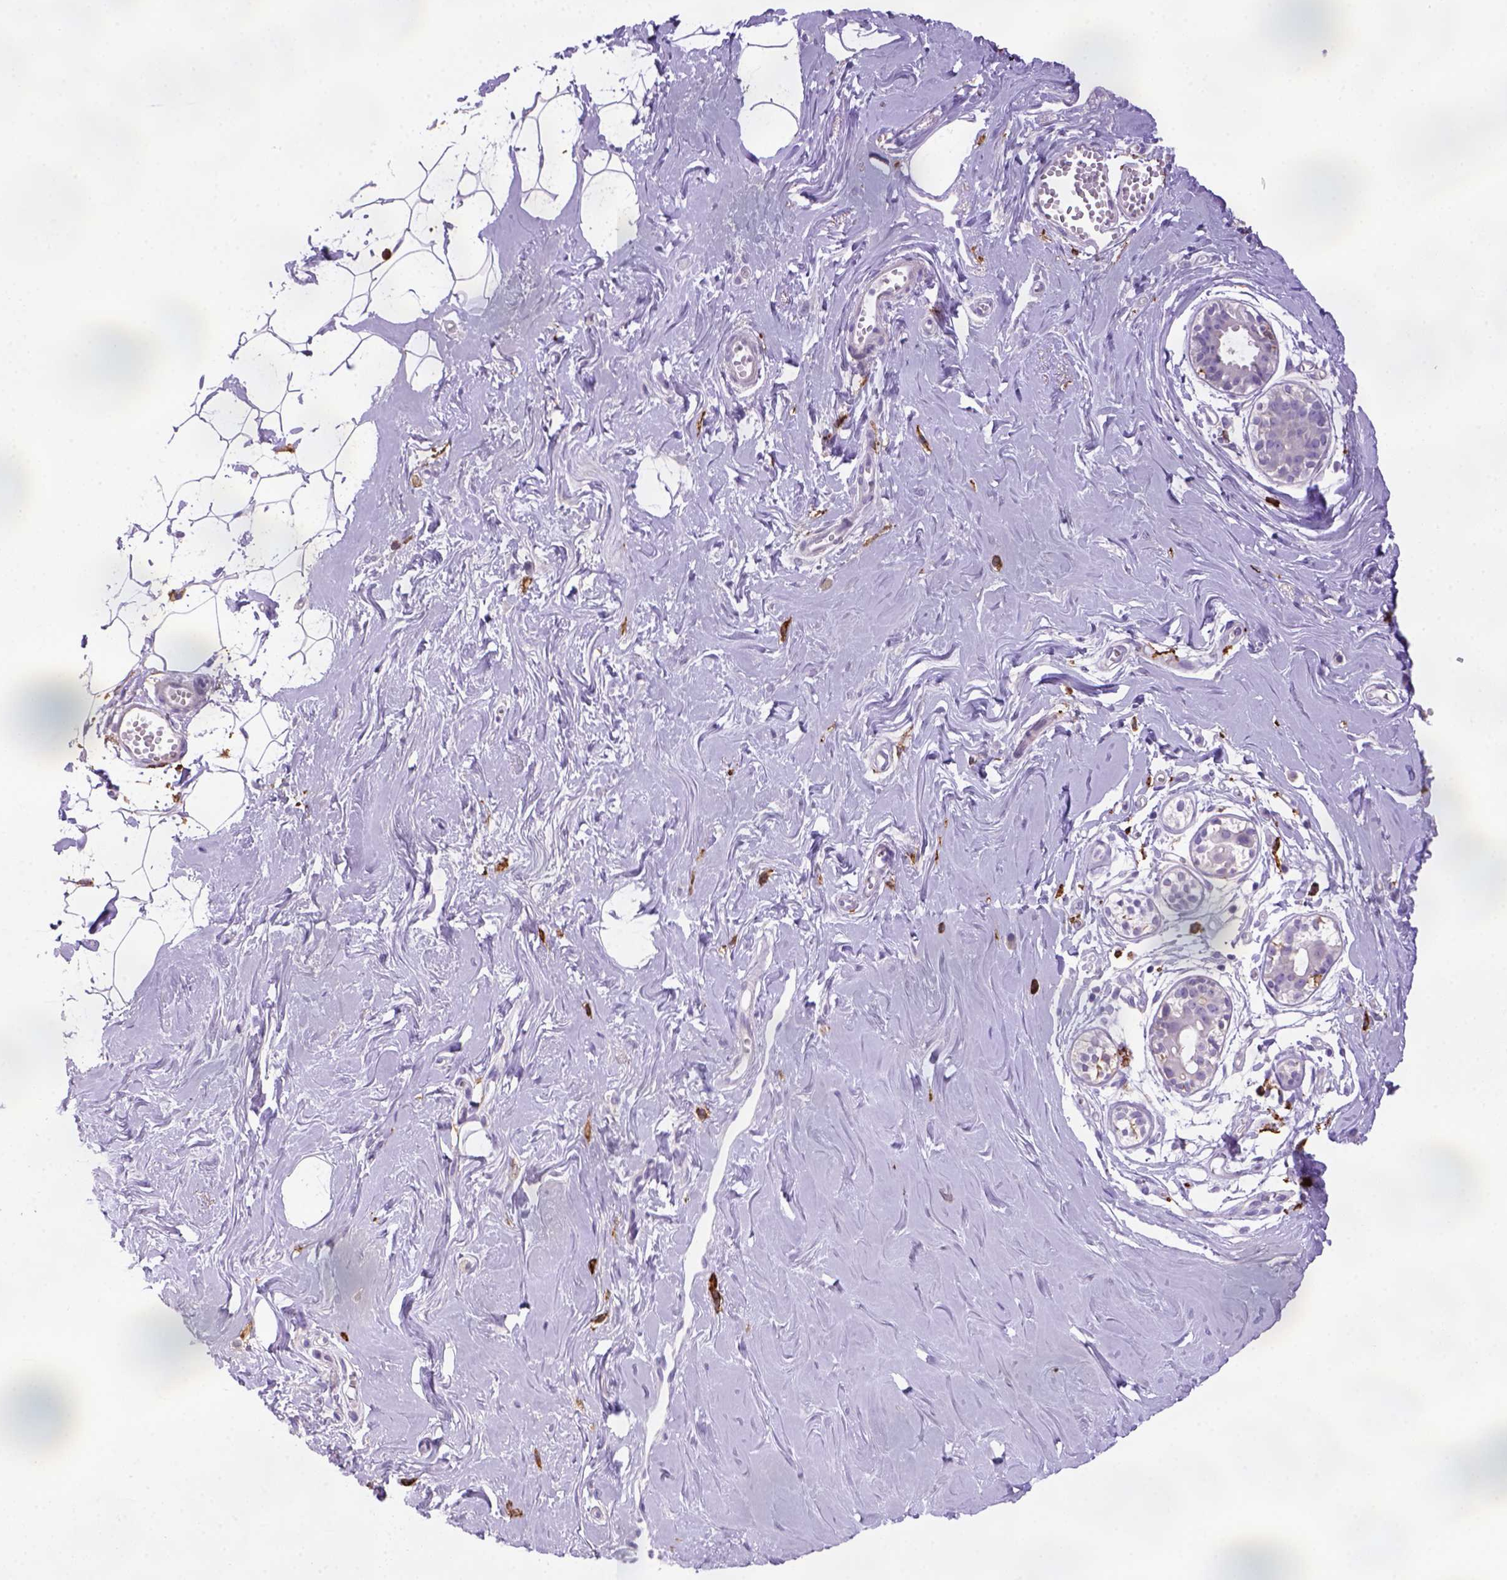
{"staining": {"intensity": "negative", "quantity": "none", "location": "none"}, "tissue": "breast", "cell_type": "Adipocytes", "image_type": "normal", "snomed": [{"axis": "morphology", "description": "Normal tissue, NOS"}, {"axis": "topography", "description": "Breast"}], "caption": "This is an immunohistochemistry micrograph of benign human breast. There is no positivity in adipocytes.", "gene": "CD14", "patient": {"sex": "female", "age": 49}}